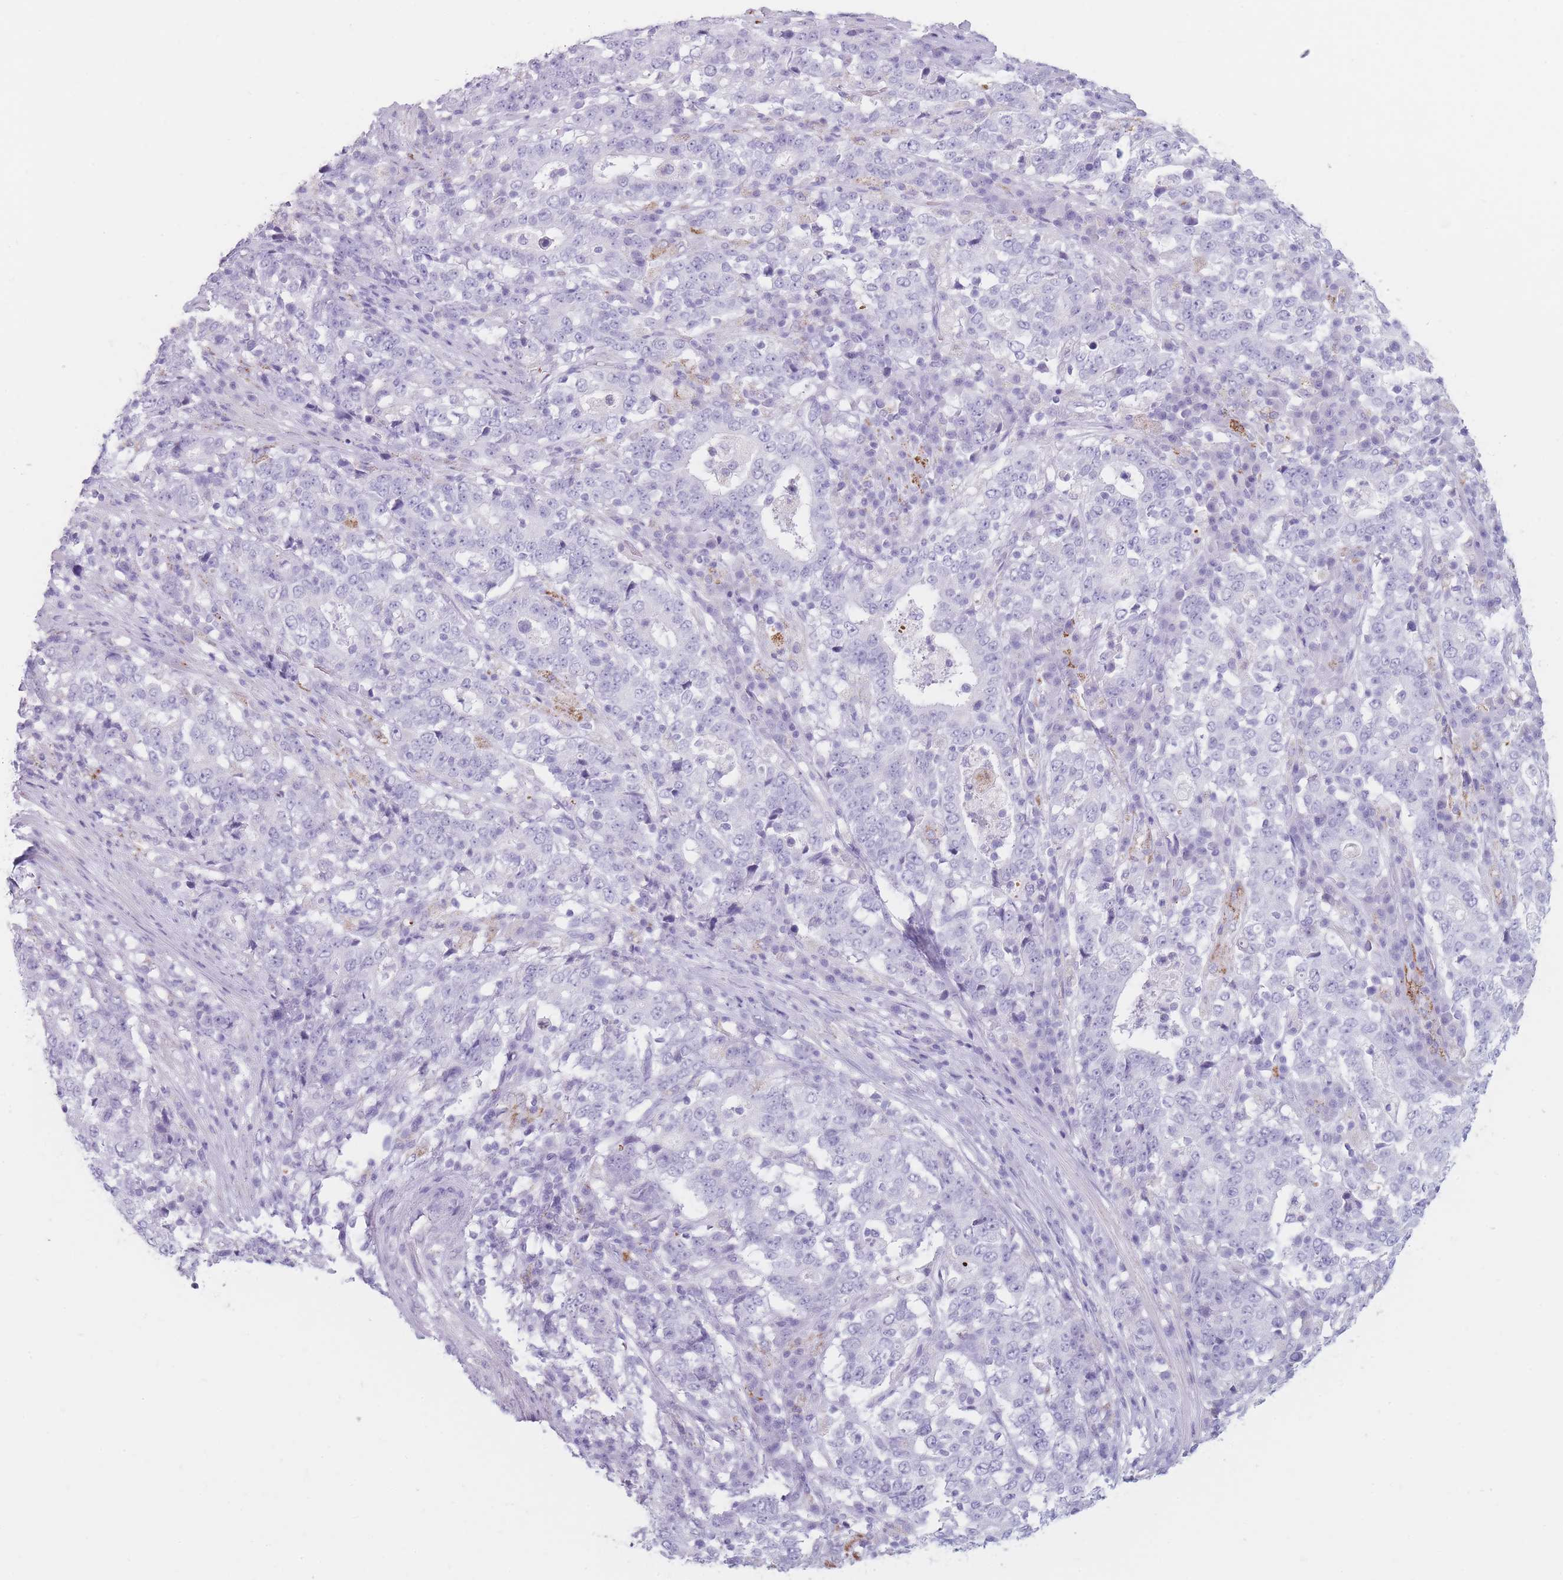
{"staining": {"intensity": "negative", "quantity": "none", "location": "none"}, "tissue": "stomach cancer", "cell_type": "Tumor cells", "image_type": "cancer", "snomed": [{"axis": "morphology", "description": "Adenocarcinoma, NOS"}, {"axis": "topography", "description": "Stomach"}], "caption": "An image of stomach cancer (adenocarcinoma) stained for a protein displays no brown staining in tumor cells. Brightfield microscopy of immunohistochemistry (IHC) stained with DAB (brown) and hematoxylin (blue), captured at high magnification.", "gene": "GPR12", "patient": {"sex": "male", "age": 59}}